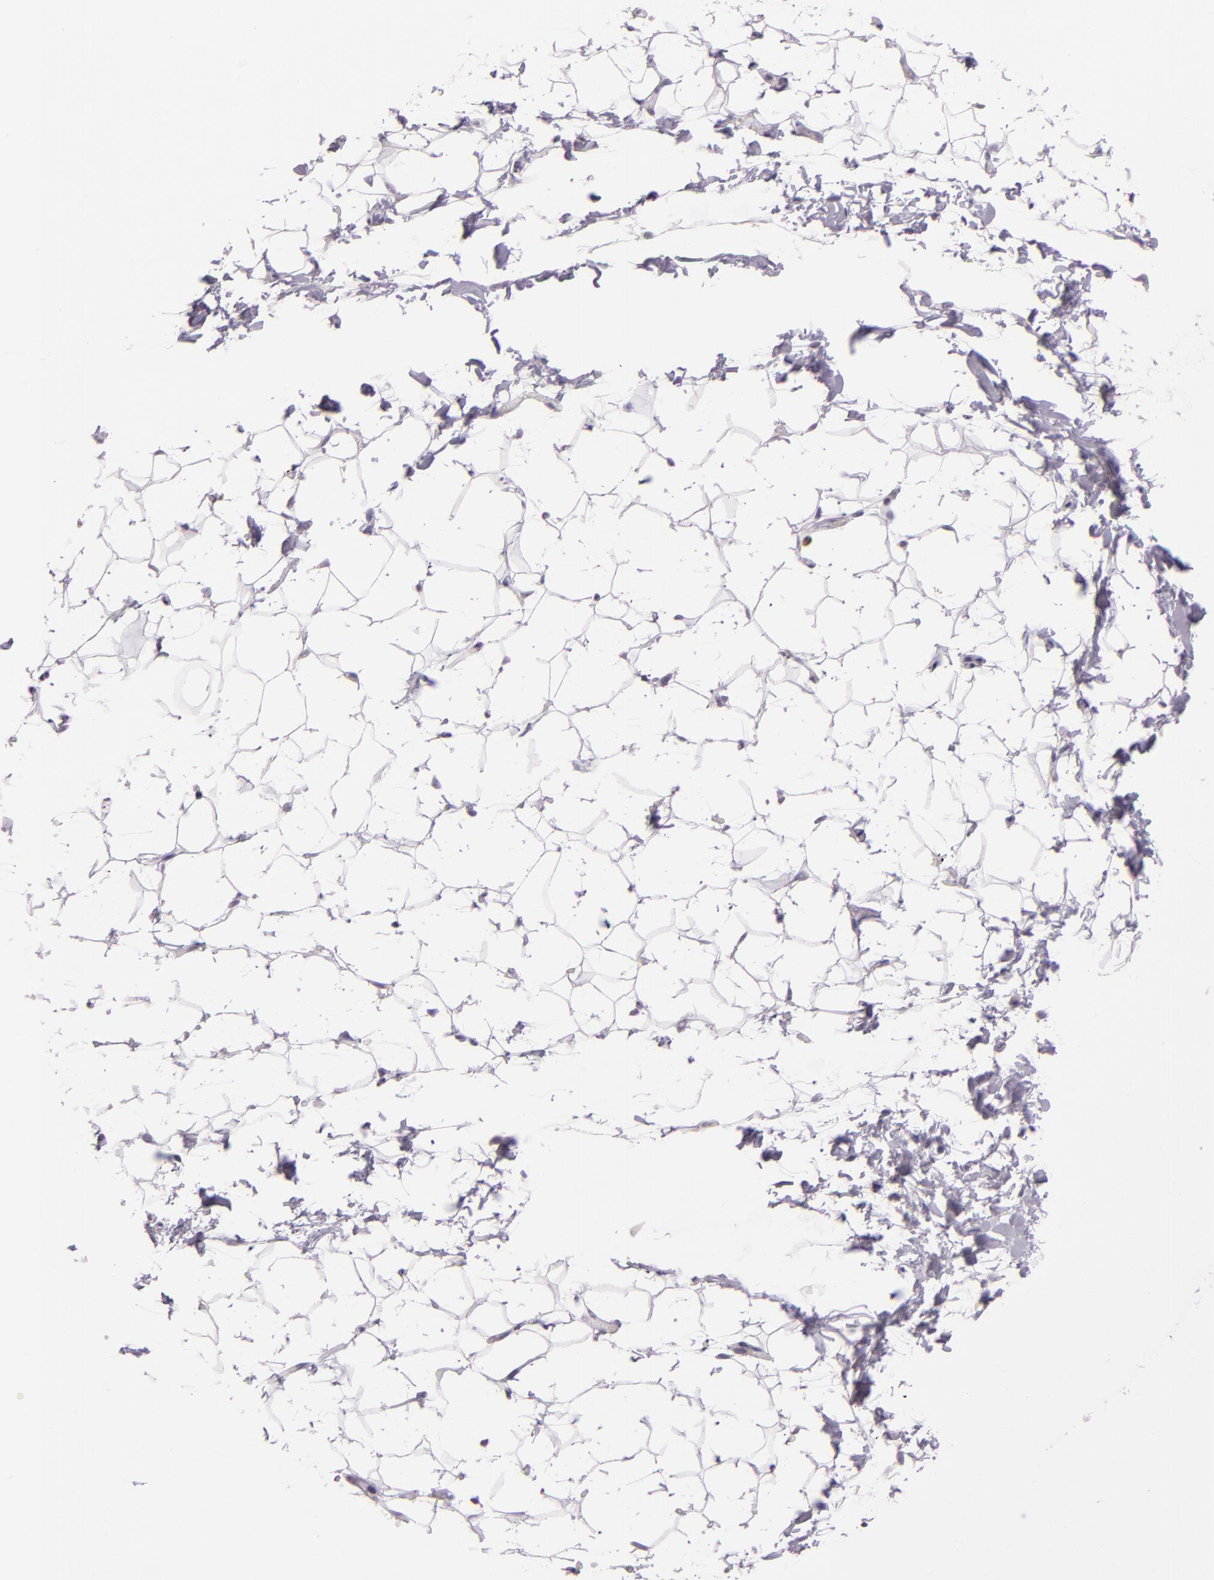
{"staining": {"intensity": "negative", "quantity": "none", "location": "none"}, "tissue": "adipose tissue", "cell_type": "Adipocytes", "image_type": "normal", "snomed": [{"axis": "morphology", "description": "Normal tissue, NOS"}, {"axis": "topography", "description": "Soft tissue"}], "caption": "This micrograph is of normal adipose tissue stained with immunohistochemistry to label a protein in brown with the nuclei are counter-stained blue. There is no staining in adipocytes. (Immunohistochemistry (ihc), brightfield microscopy, high magnification).", "gene": "HSPA8", "patient": {"sex": "male", "age": 26}}